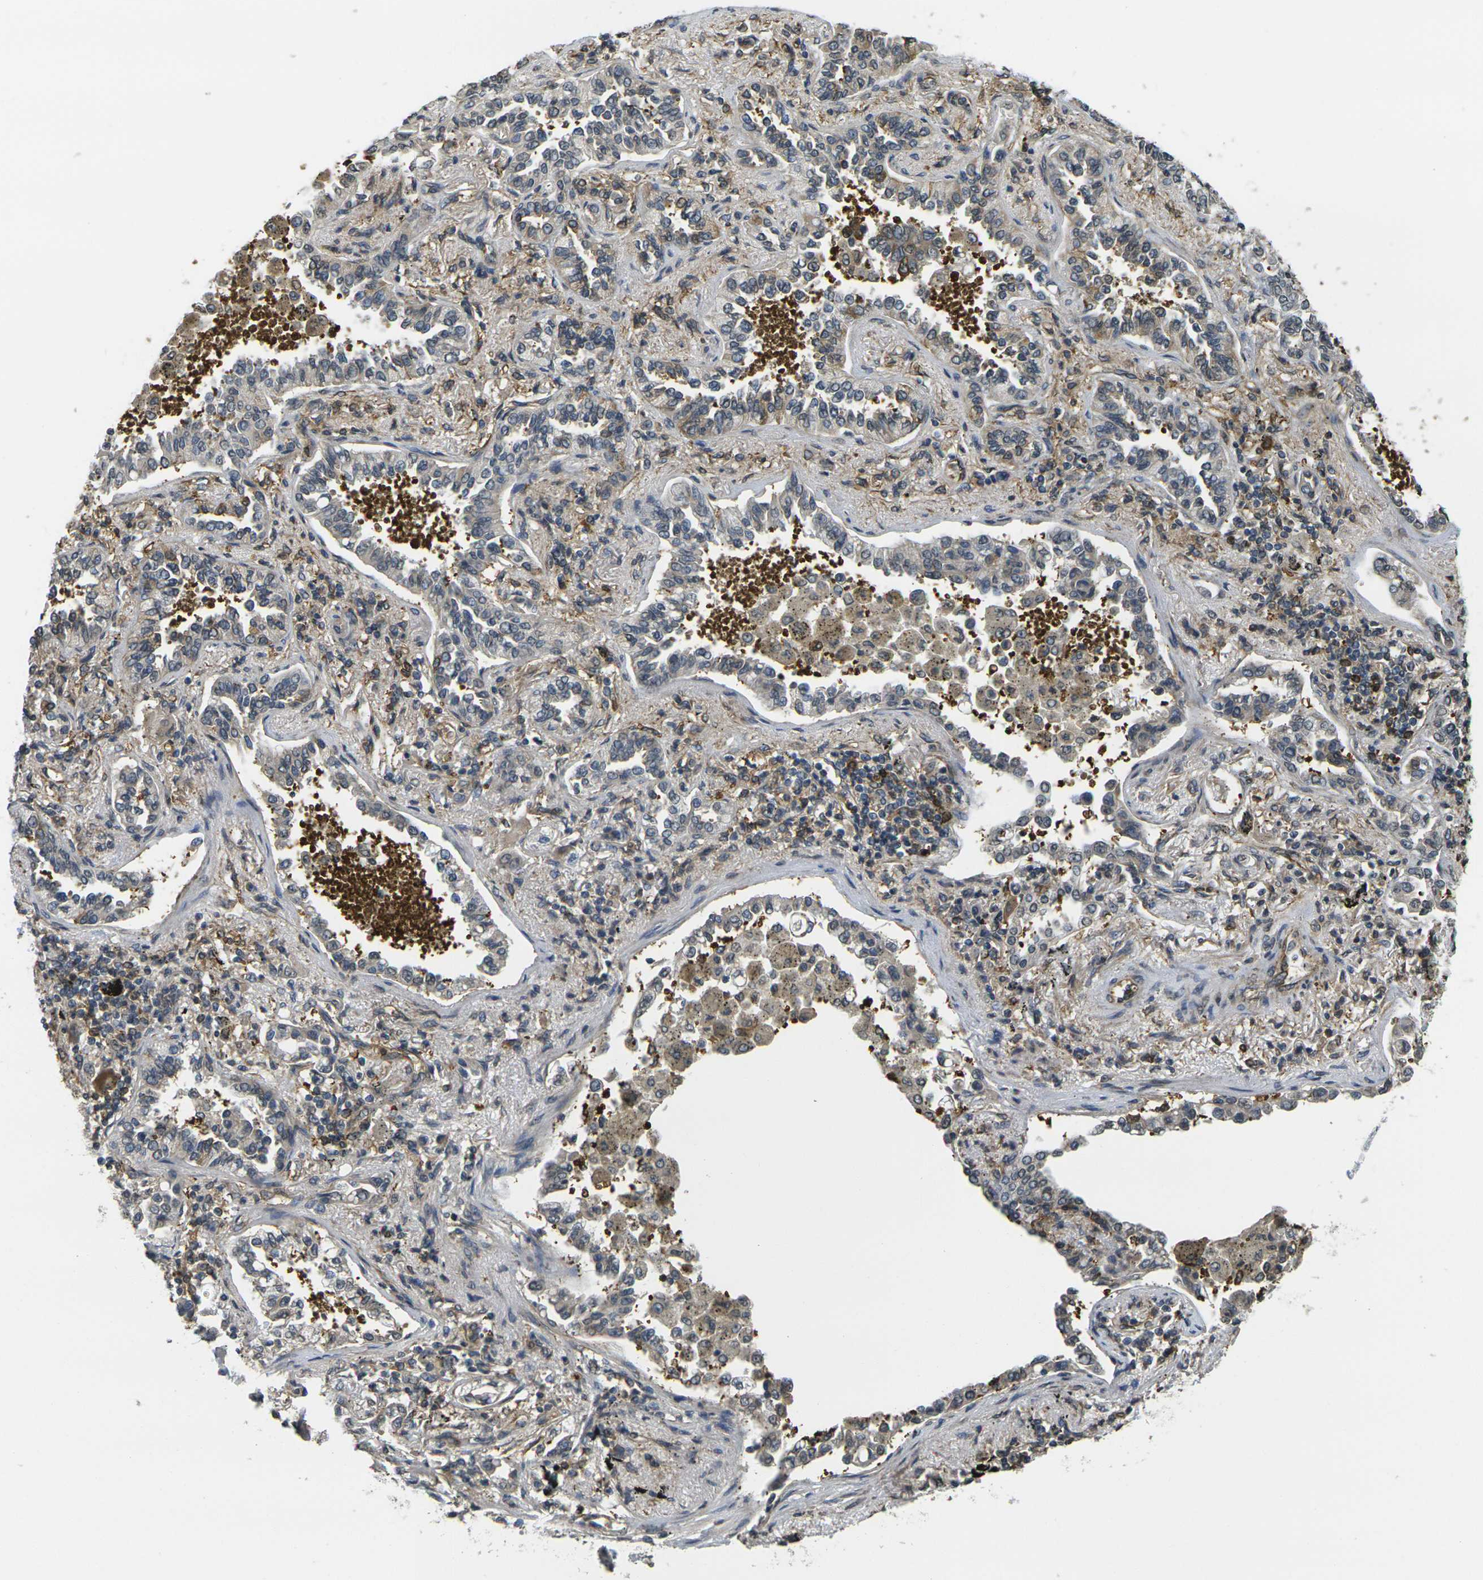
{"staining": {"intensity": "negative", "quantity": "none", "location": "none"}, "tissue": "lung cancer", "cell_type": "Tumor cells", "image_type": "cancer", "snomed": [{"axis": "morphology", "description": "Normal tissue, NOS"}, {"axis": "morphology", "description": "Adenocarcinoma, NOS"}, {"axis": "topography", "description": "Lung"}], "caption": "This is an immunohistochemistry image of lung adenocarcinoma. There is no expression in tumor cells.", "gene": "CAST", "patient": {"sex": "male", "age": 59}}